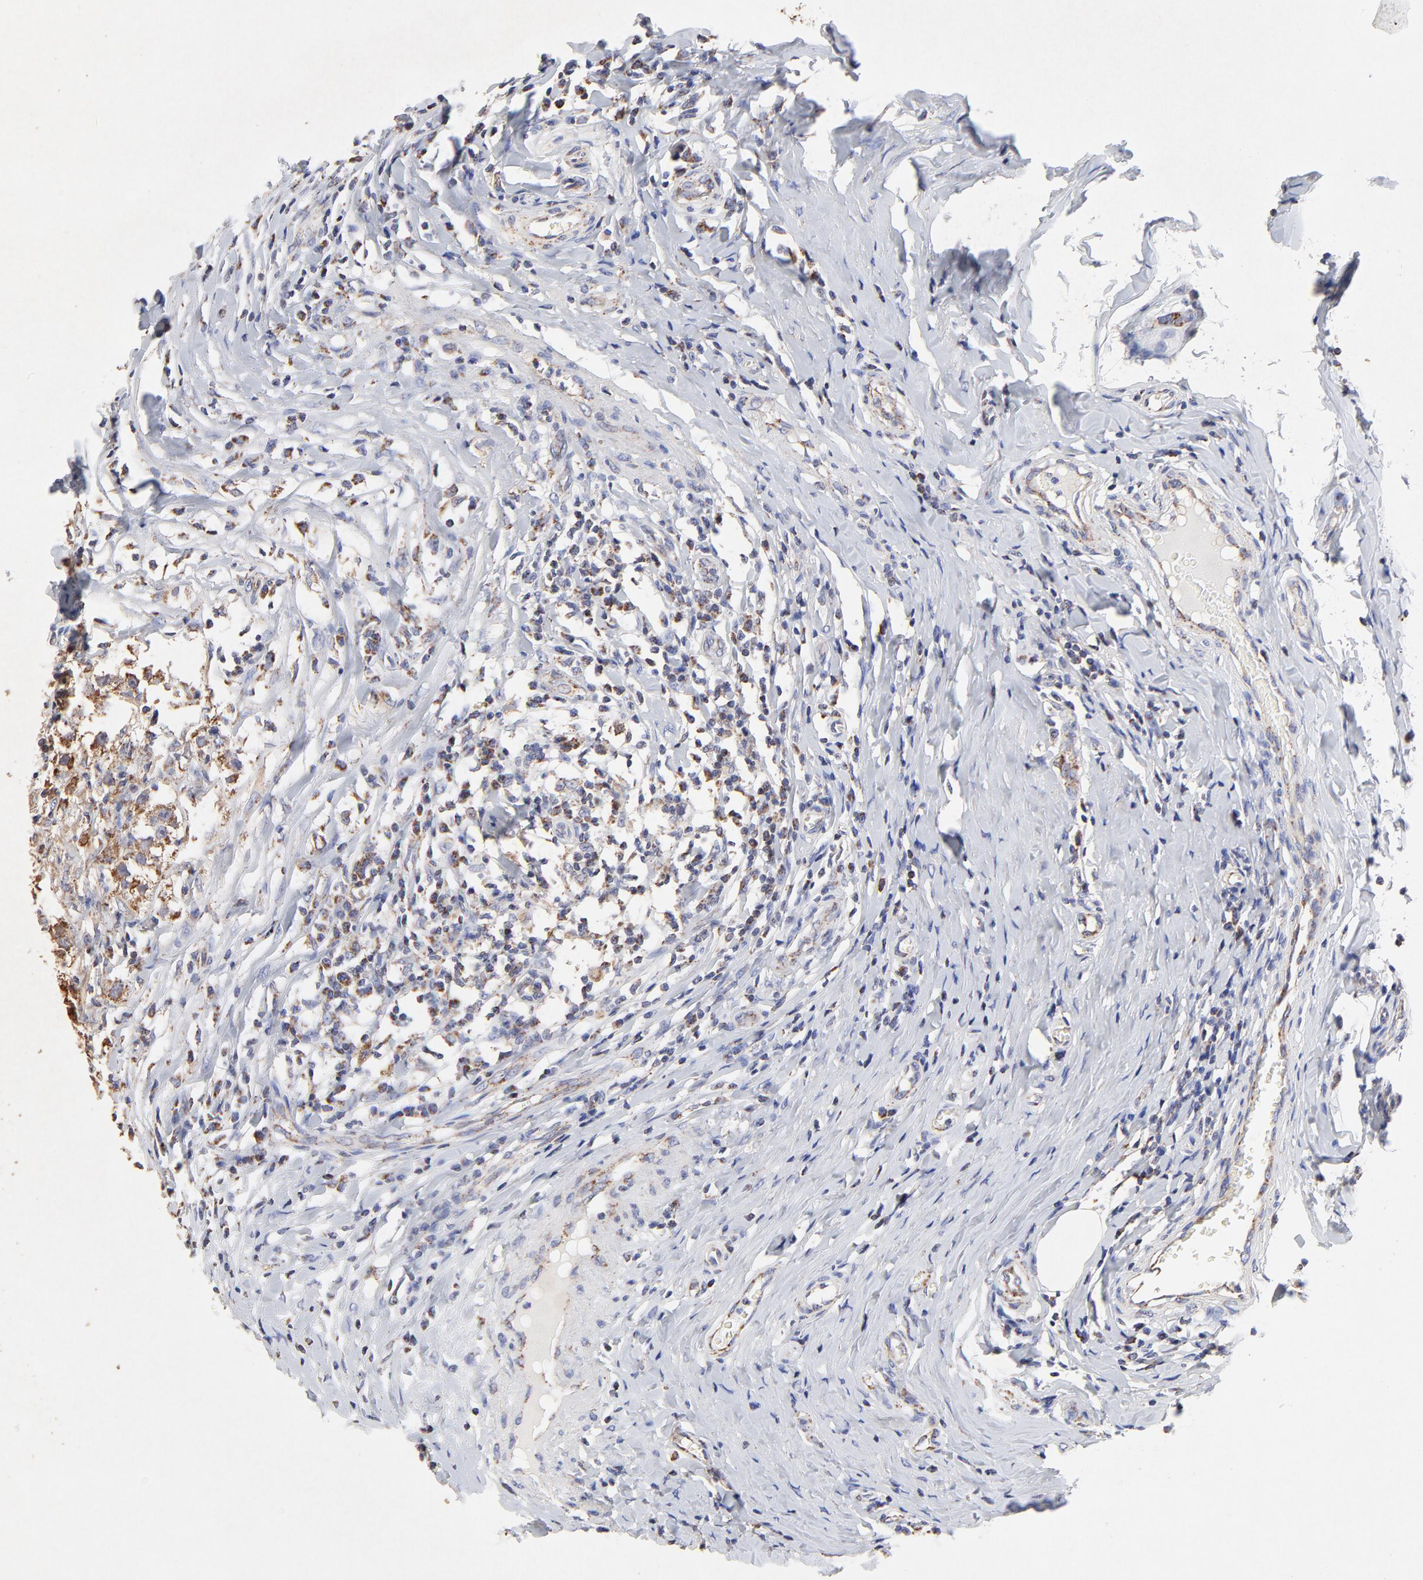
{"staining": {"intensity": "moderate", "quantity": ">75%", "location": "cytoplasmic/membranous"}, "tissue": "testis cancer", "cell_type": "Tumor cells", "image_type": "cancer", "snomed": [{"axis": "morphology", "description": "Seminoma, NOS"}, {"axis": "morphology", "description": "Carcinoma, Embryonal, NOS"}, {"axis": "topography", "description": "Testis"}], "caption": "Human embryonal carcinoma (testis) stained with a brown dye displays moderate cytoplasmic/membranous positive expression in approximately >75% of tumor cells.", "gene": "SSBP1", "patient": {"sex": "male", "age": 30}}